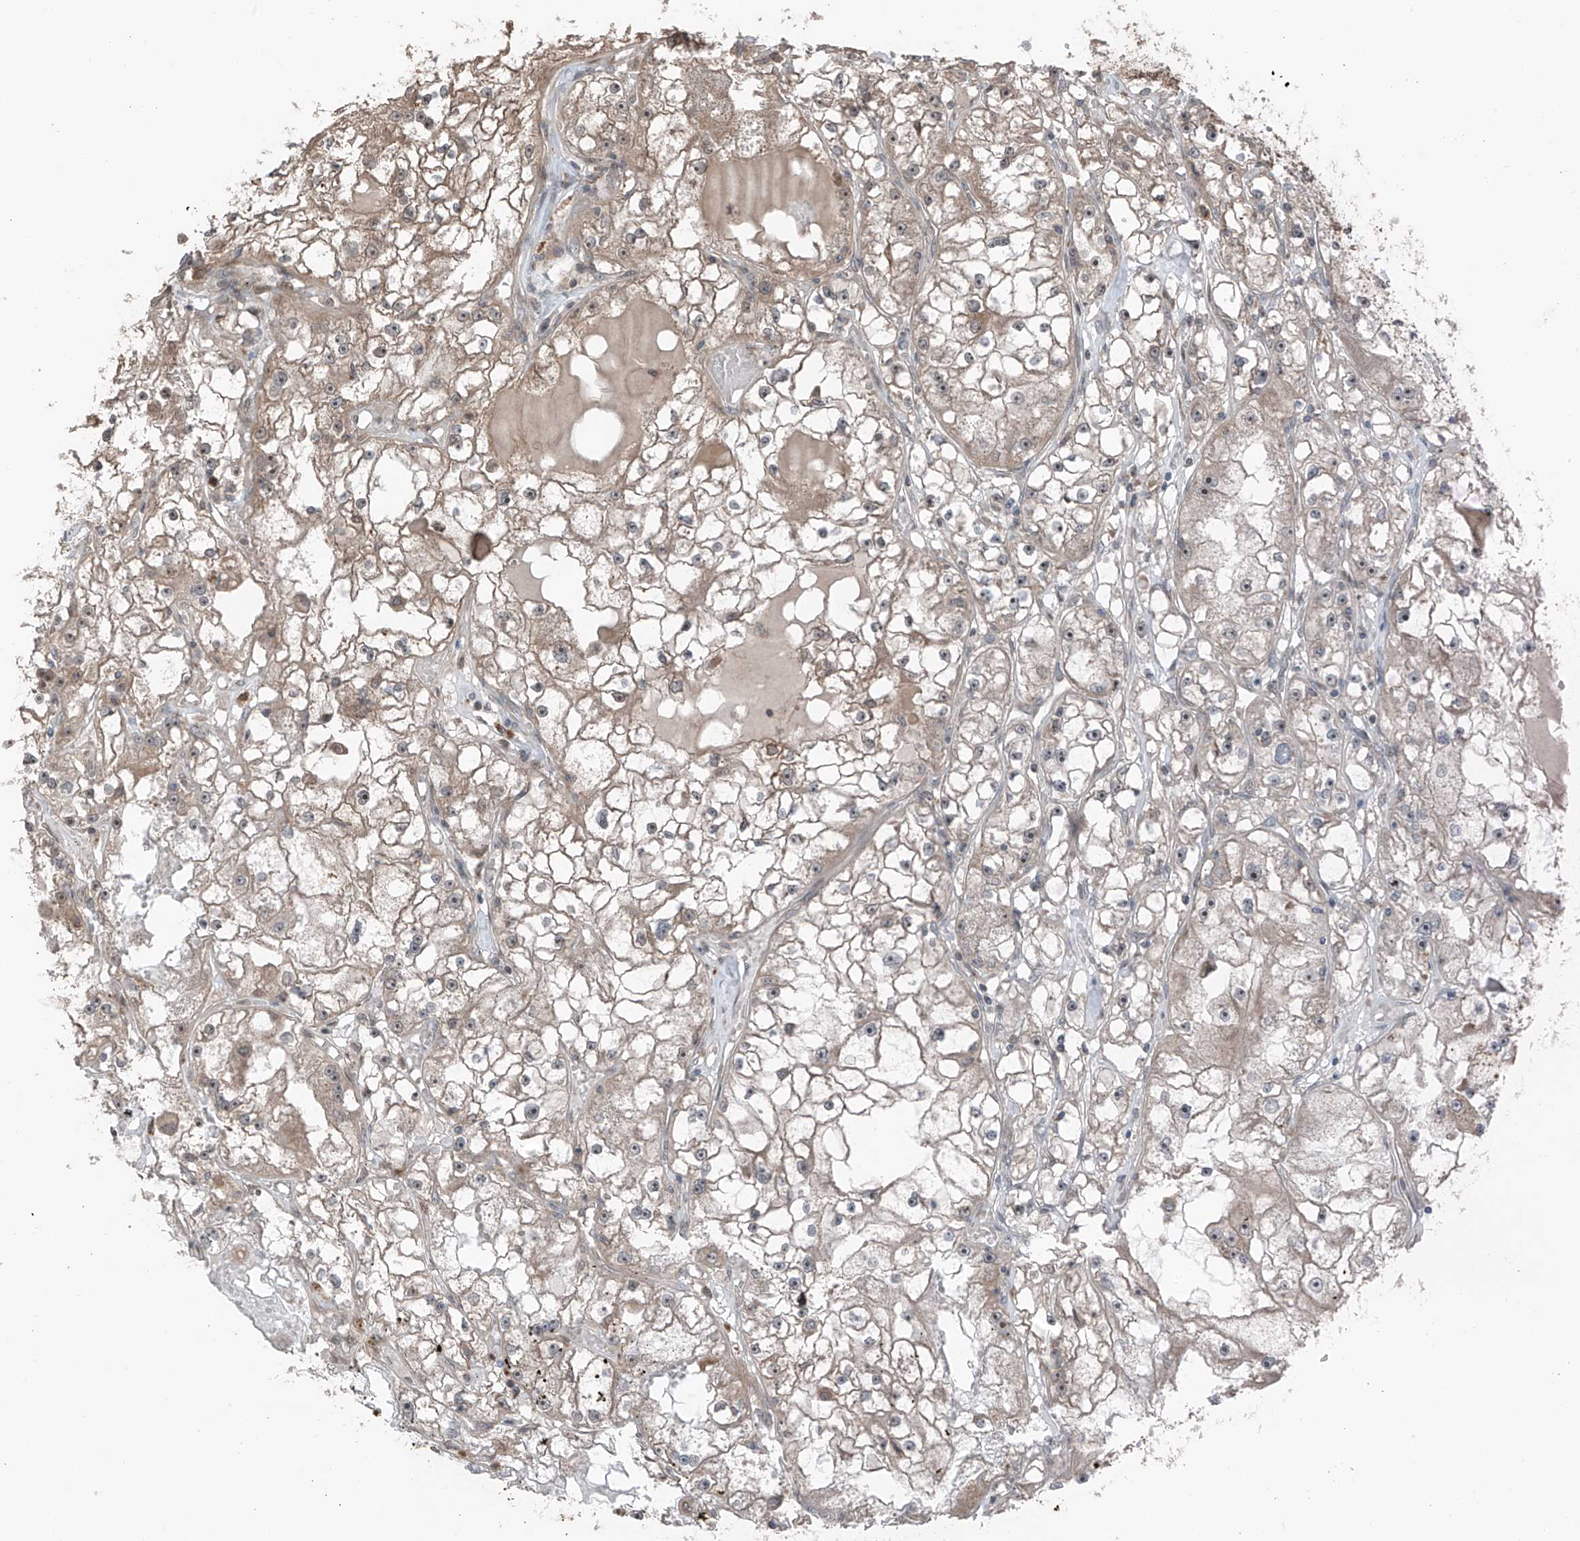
{"staining": {"intensity": "weak", "quantity": "25%-75%", "location": "cytoplasmic/membranous"}, "tissue": "renal cancer", "cell_type": "Tumor cells", "image_type": "cancer", "snomed": [{"axis": "morphology", "description": "Adenocarcinoma, NOS"}, {"axis": "topography", "description": "Kidney"}], "caption": "Weak cytoplasmic/membranous expression is present in approximately 25%-75% of tumor cells in renal adenocarcinoma.", "gene": "TXNDC9", "patient": {"sex": "male", "age": 56}}